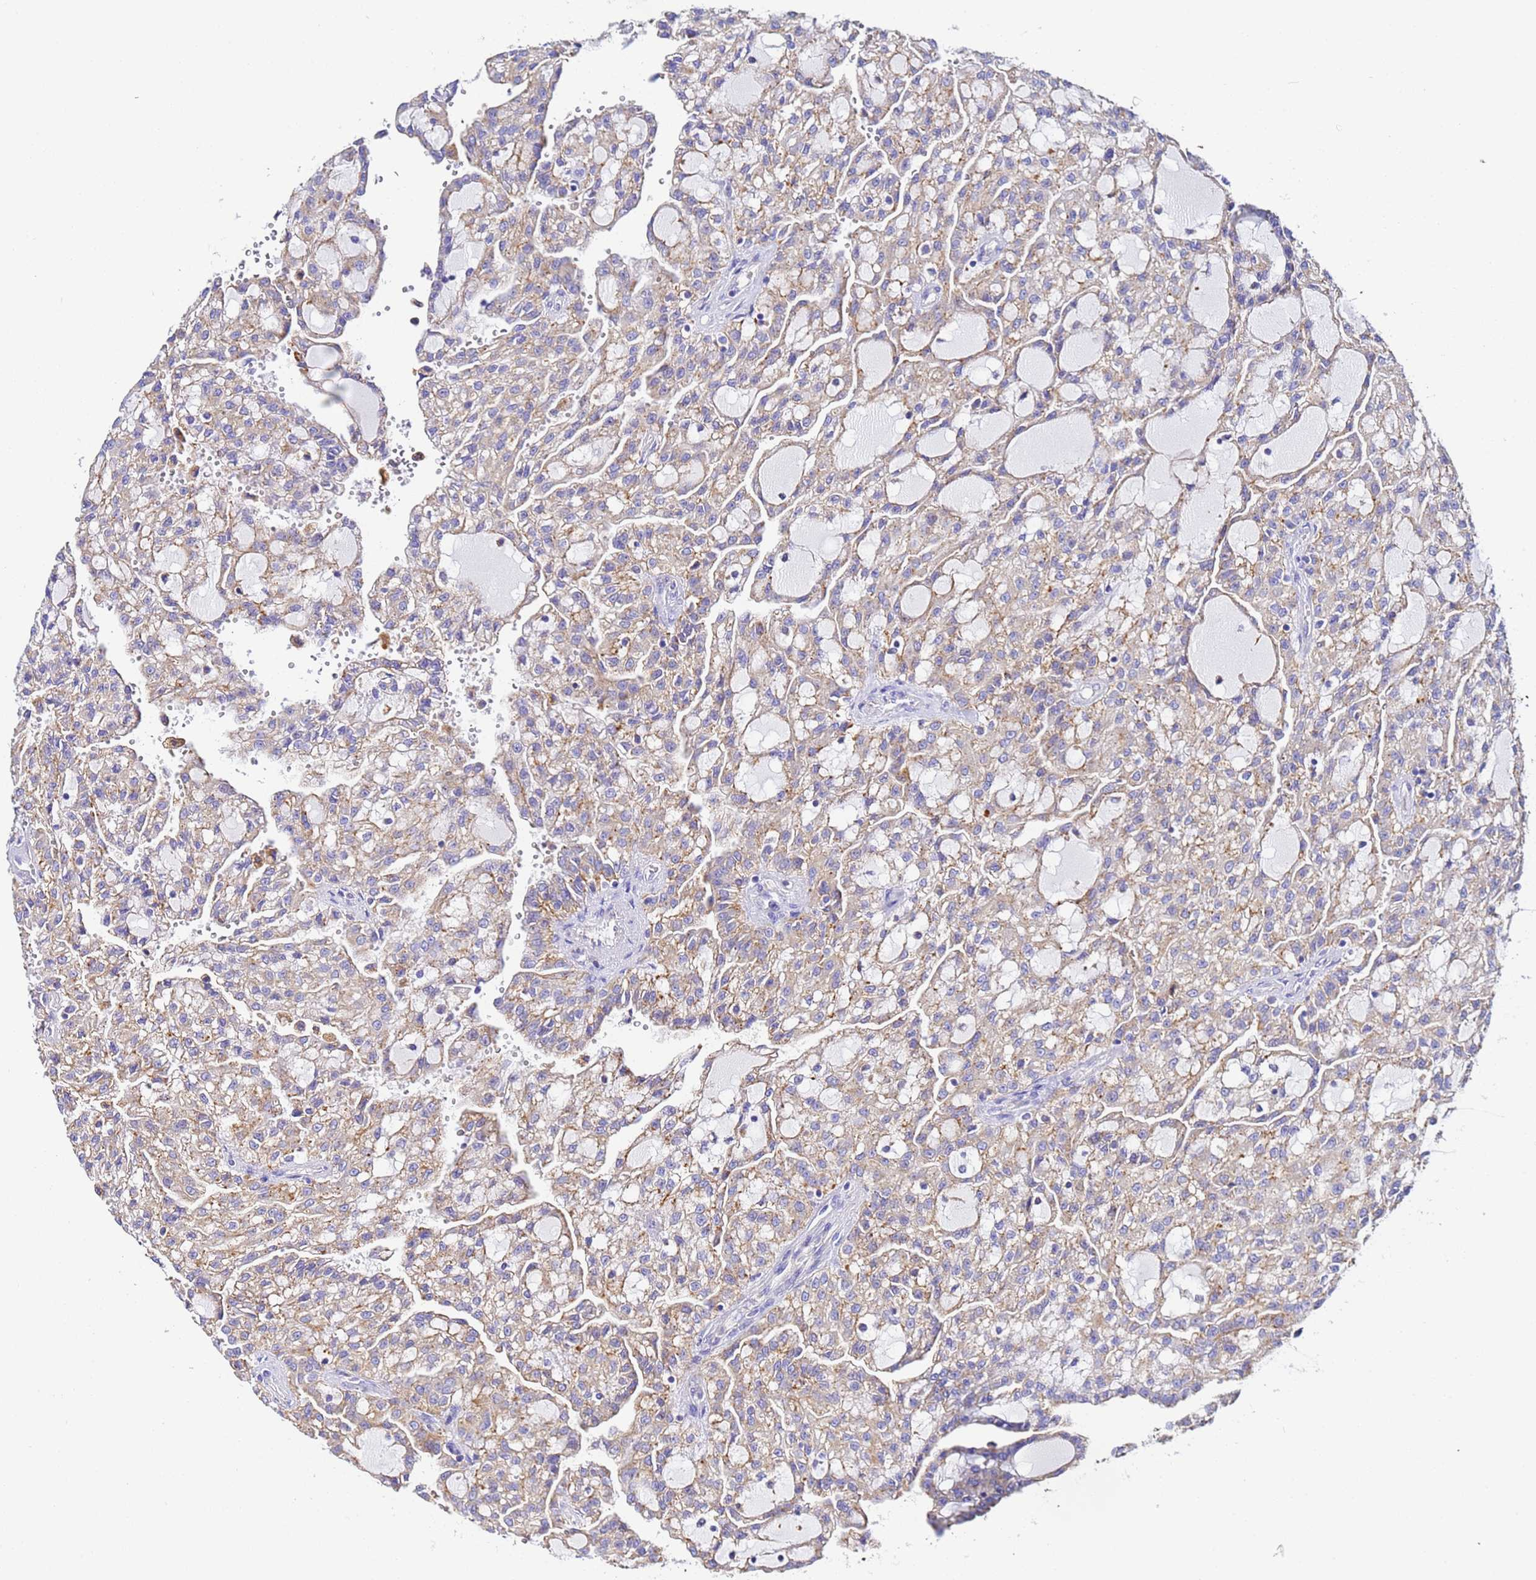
{"staining": {"intensity": "weak", "quantity": ">75%", "location": "cytoplasmic/membranous"}, "tissue": "renal cancer", "cell_type": "Tumor cells", "image_type": "cancer", "snomed": [{"axis": "morphology", "description": "Adenocarcinoma, NOS"}, {"axis": "topography", "description": "Kidney"}], "caption": "Weak cytoplasmic/membranous staining is identified in about >75% of tumor cells in renal cancer (adenocarcinoma).", "gene": "VTI1B", "patient": {"sex": "male", "age": 63}}